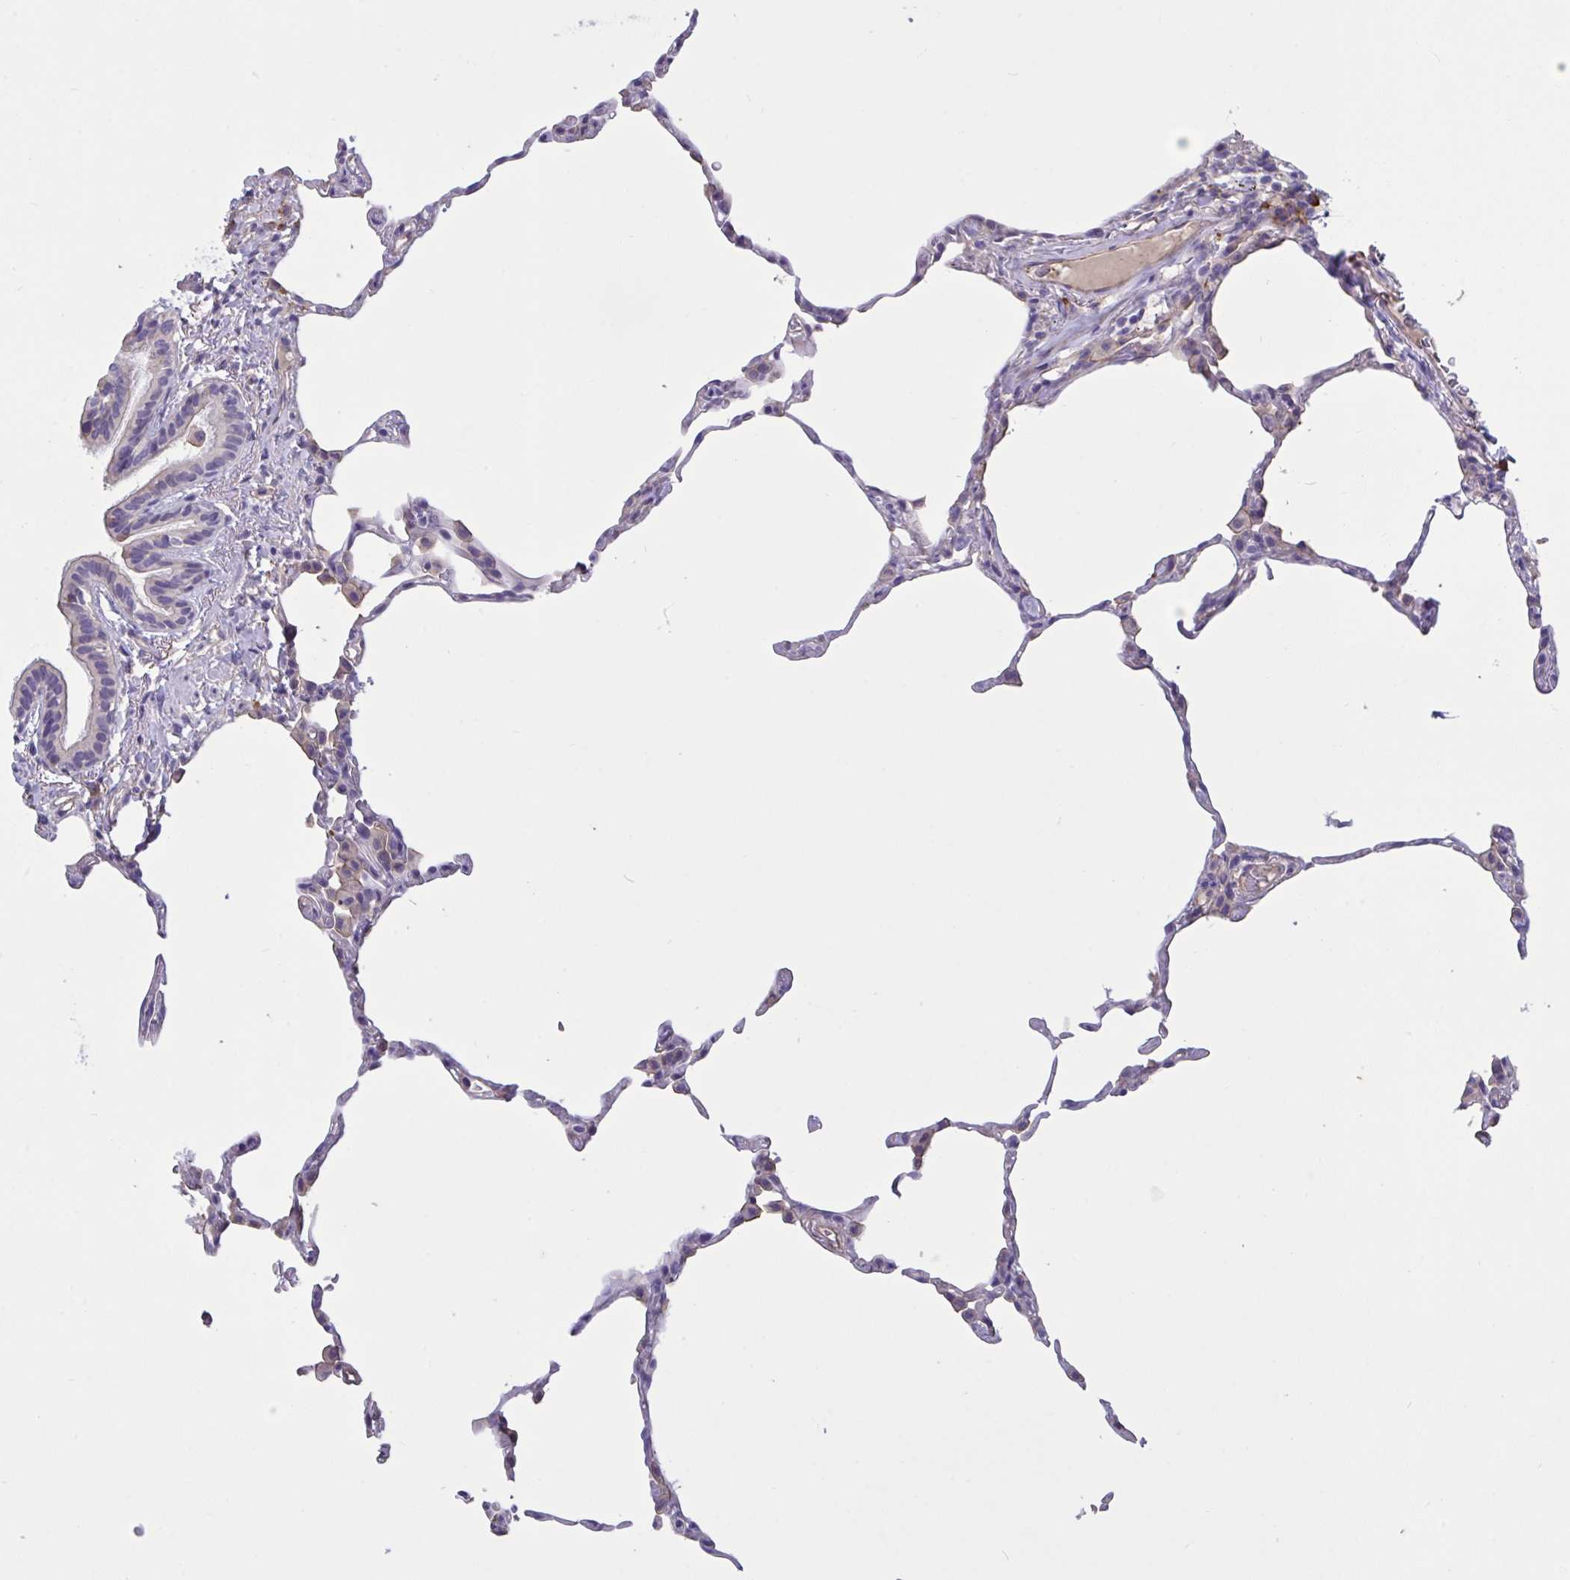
{"staining": {"intensity": "weak", "quantity": "<25%", "location": "cytoplasmic/membranous"}, "tissue": "lung", "cell_type": "Alveolar cells", "image_type": "normal", "snomed": [{"axis": "morphology", "description": "Normal tissue, NOS"}, {"axis": "topography", "description": "Lung"}], "caption": "Immunohistochemical staining of unremarkable lung reveals no significant staining in alveolar cells.", "gene": "SLC66A1", "patient": {"sex": "female", "age": 57}}